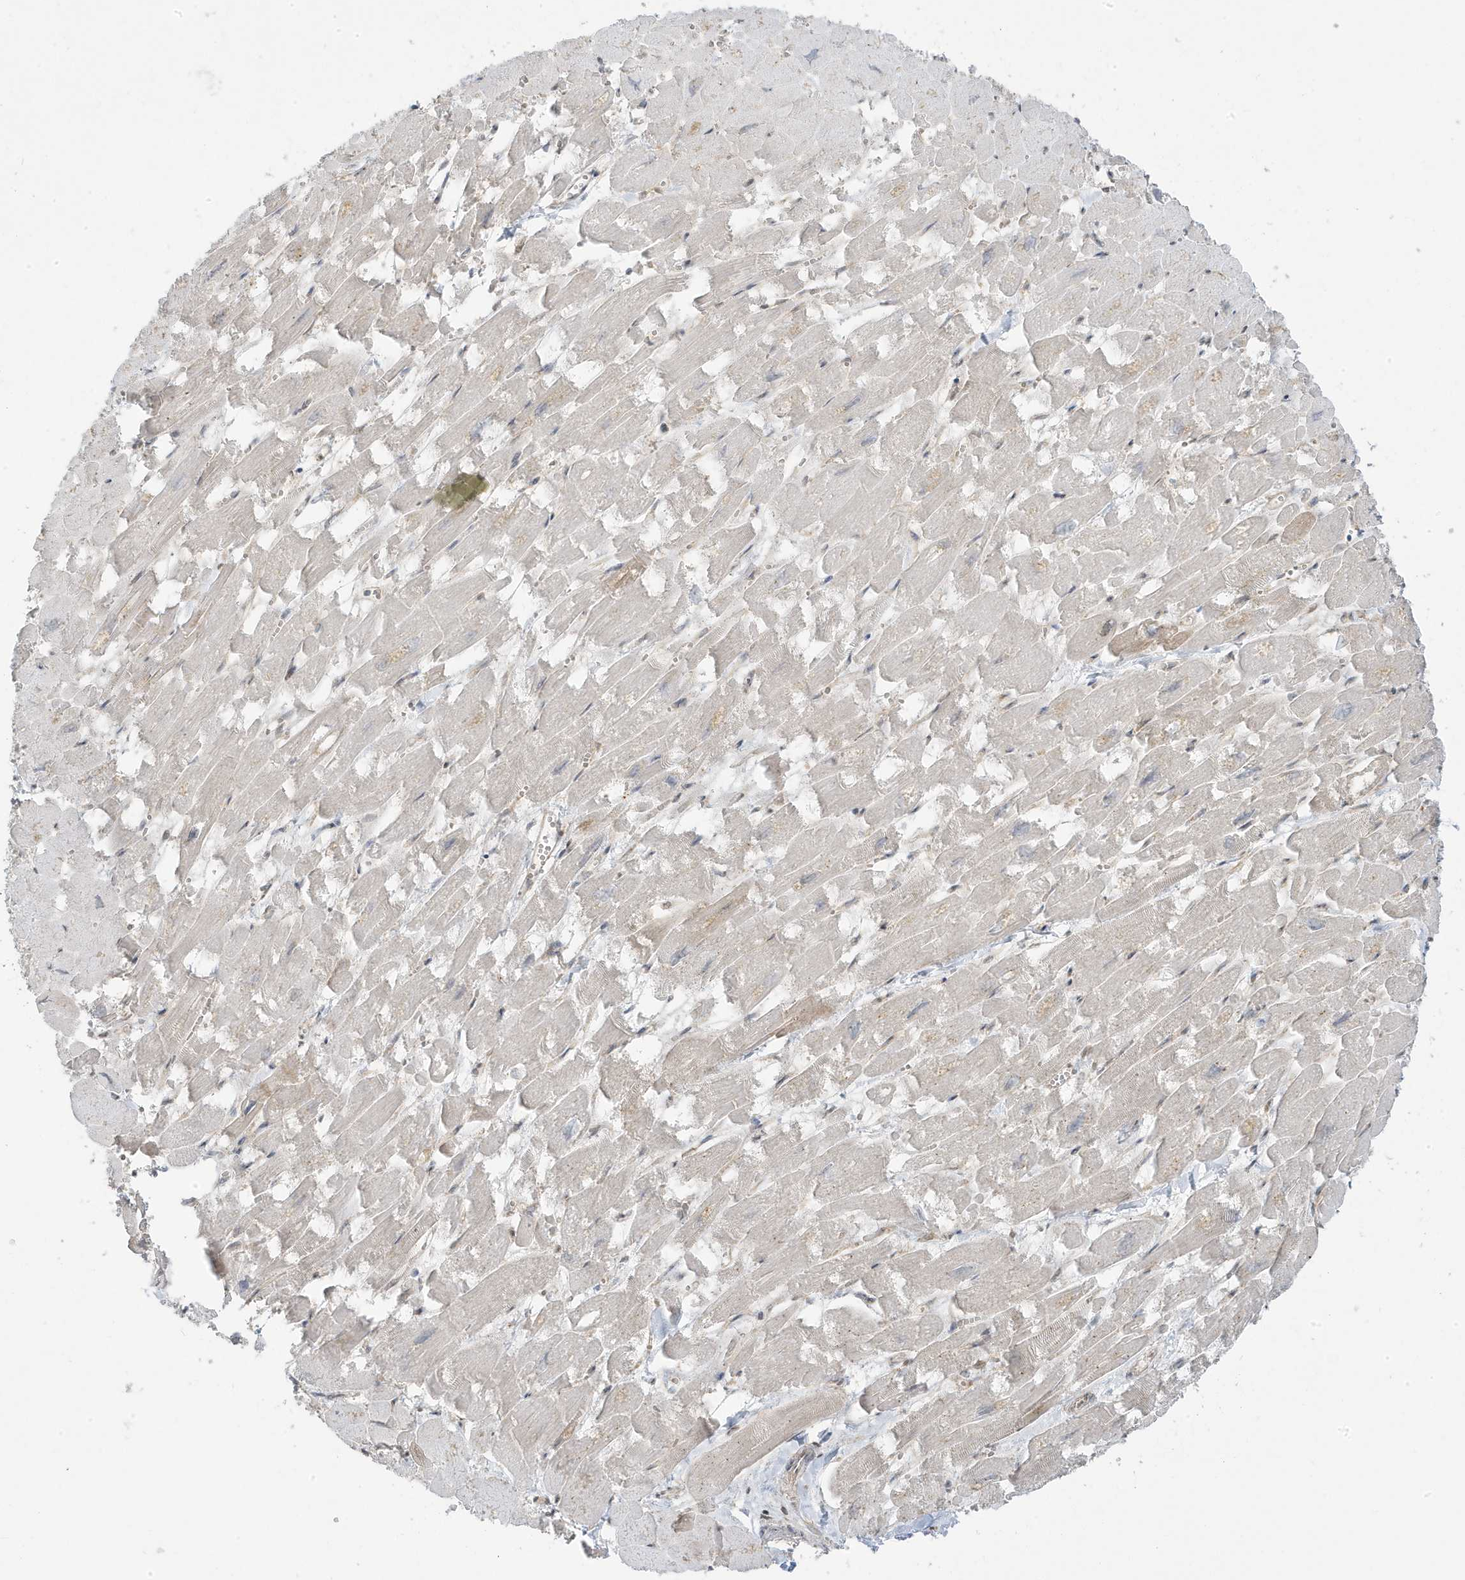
{"staining": {"intensity": "weak", "quantity": "25%-75%", "location": "cytoplasmic/membranous"}, "tissue": "heart muscle", "cell_type": "Cardiomyocytes", "image_type": "normal", "snomed": [{"axis": "morphology", "description": "Normal tissue, NOS"}, {"axis": "topography", "description": "Heart"}], "caption": "Approximately 25%-75% of cardiomyocytes in unremarkable heart muscle demonstrate weak cytoplasmic/membranous protein positivity as visualized by brown immunohistochemical staining.", "gene": "STAM", "patient": {"sex": "male", "age": 54}}